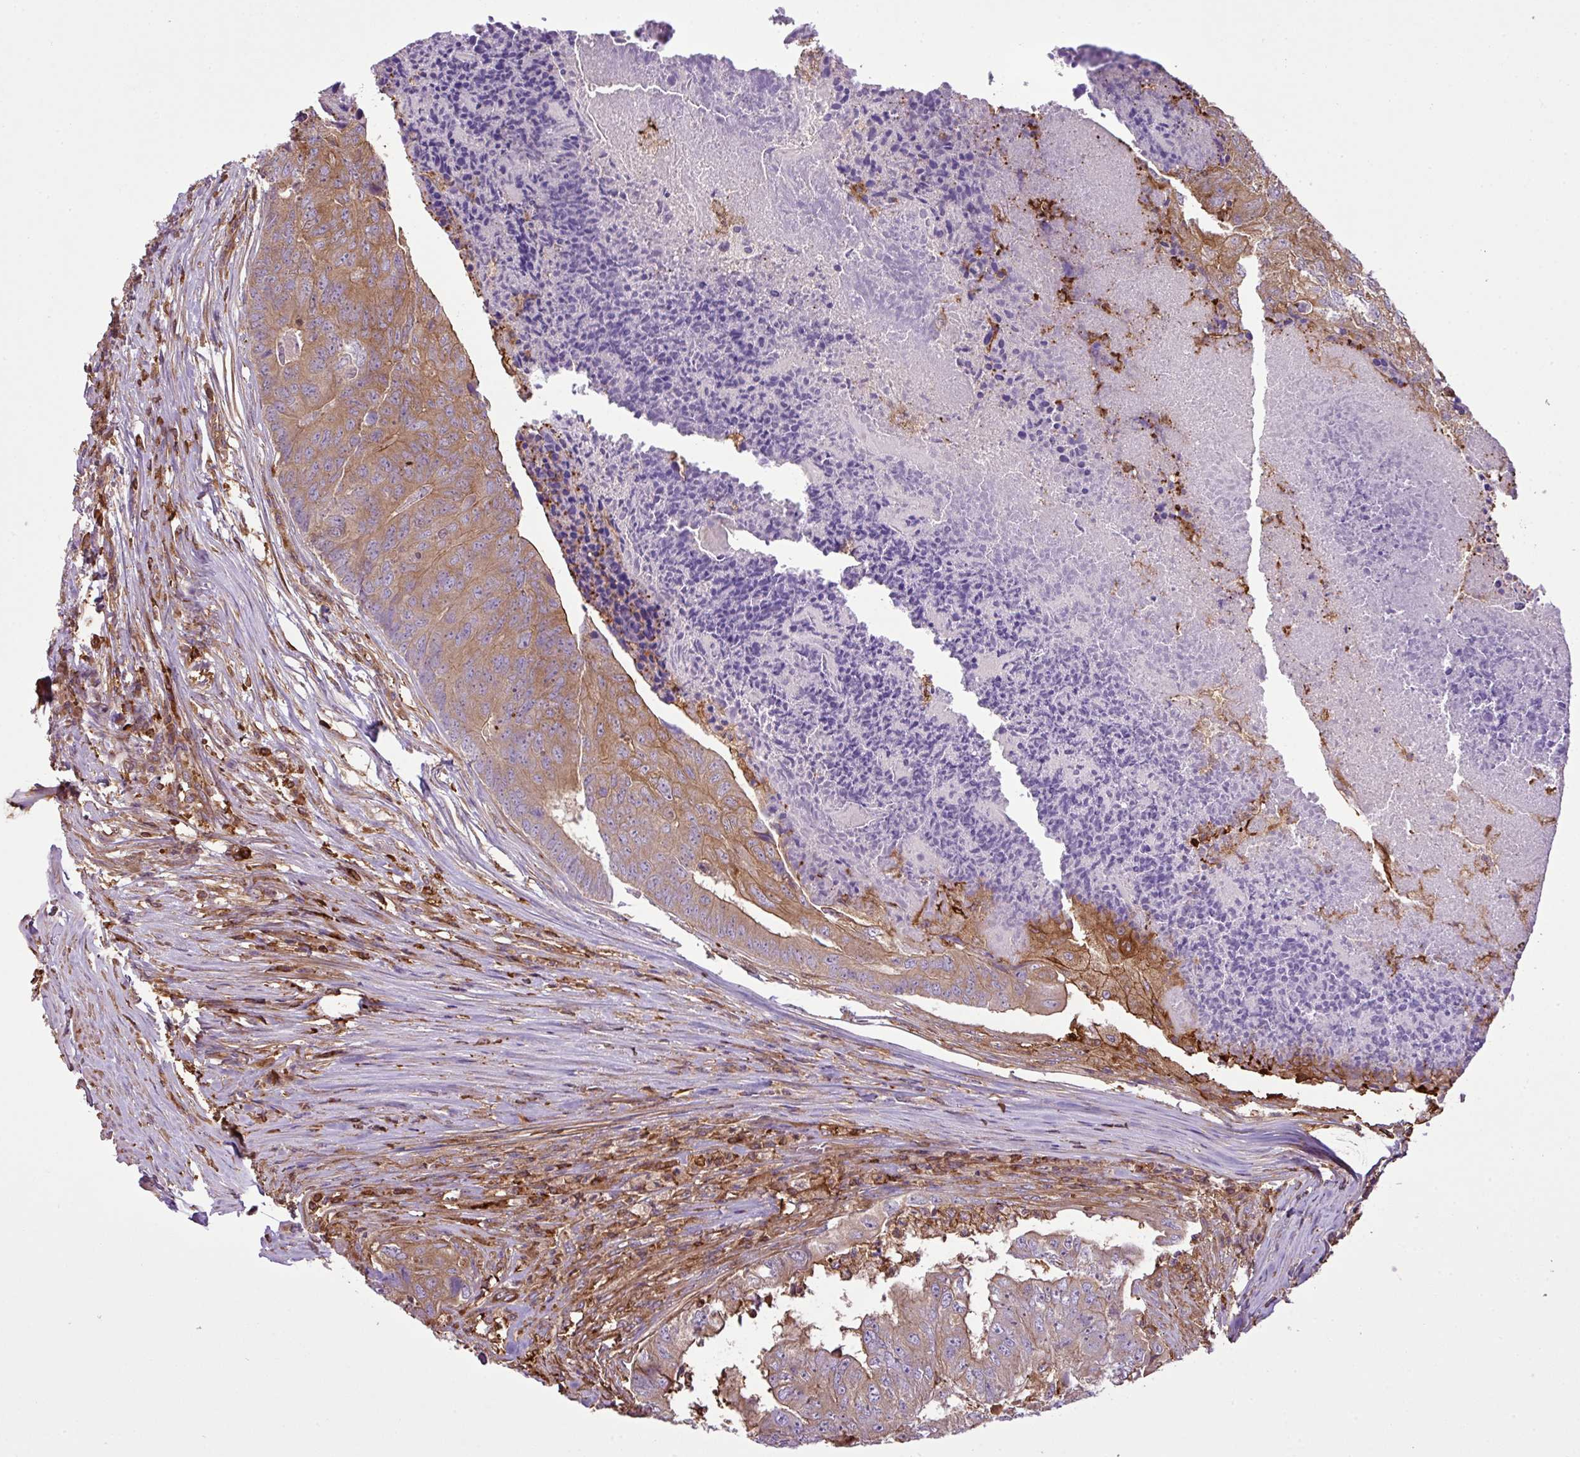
{"staining": {"intensity": "moderate", "quantity": "25%-75%", "location": "cytoplasmic/membranous"}, "tissue": "colorectal cancer", "cell_type": "Tumor cells", "image_type": "cancer", "snomed": [{"axis": "morphology", "description": "Adenocarcinoma, NOS"}, {"axis": "topography", "description": "Colon"}], "caption": "DAB (3,3'-diaminobenzidine) immunohistochemical staining of human colorectal adenocarcinoma displays moderate cytoplasmic/membranous protein expression in approximately 25%-75% of tumor cells. (IHC, brightfield microscopy, high magnification).", "gene": "PGAP6", "patient": {"sex": "female", "age": 67}}